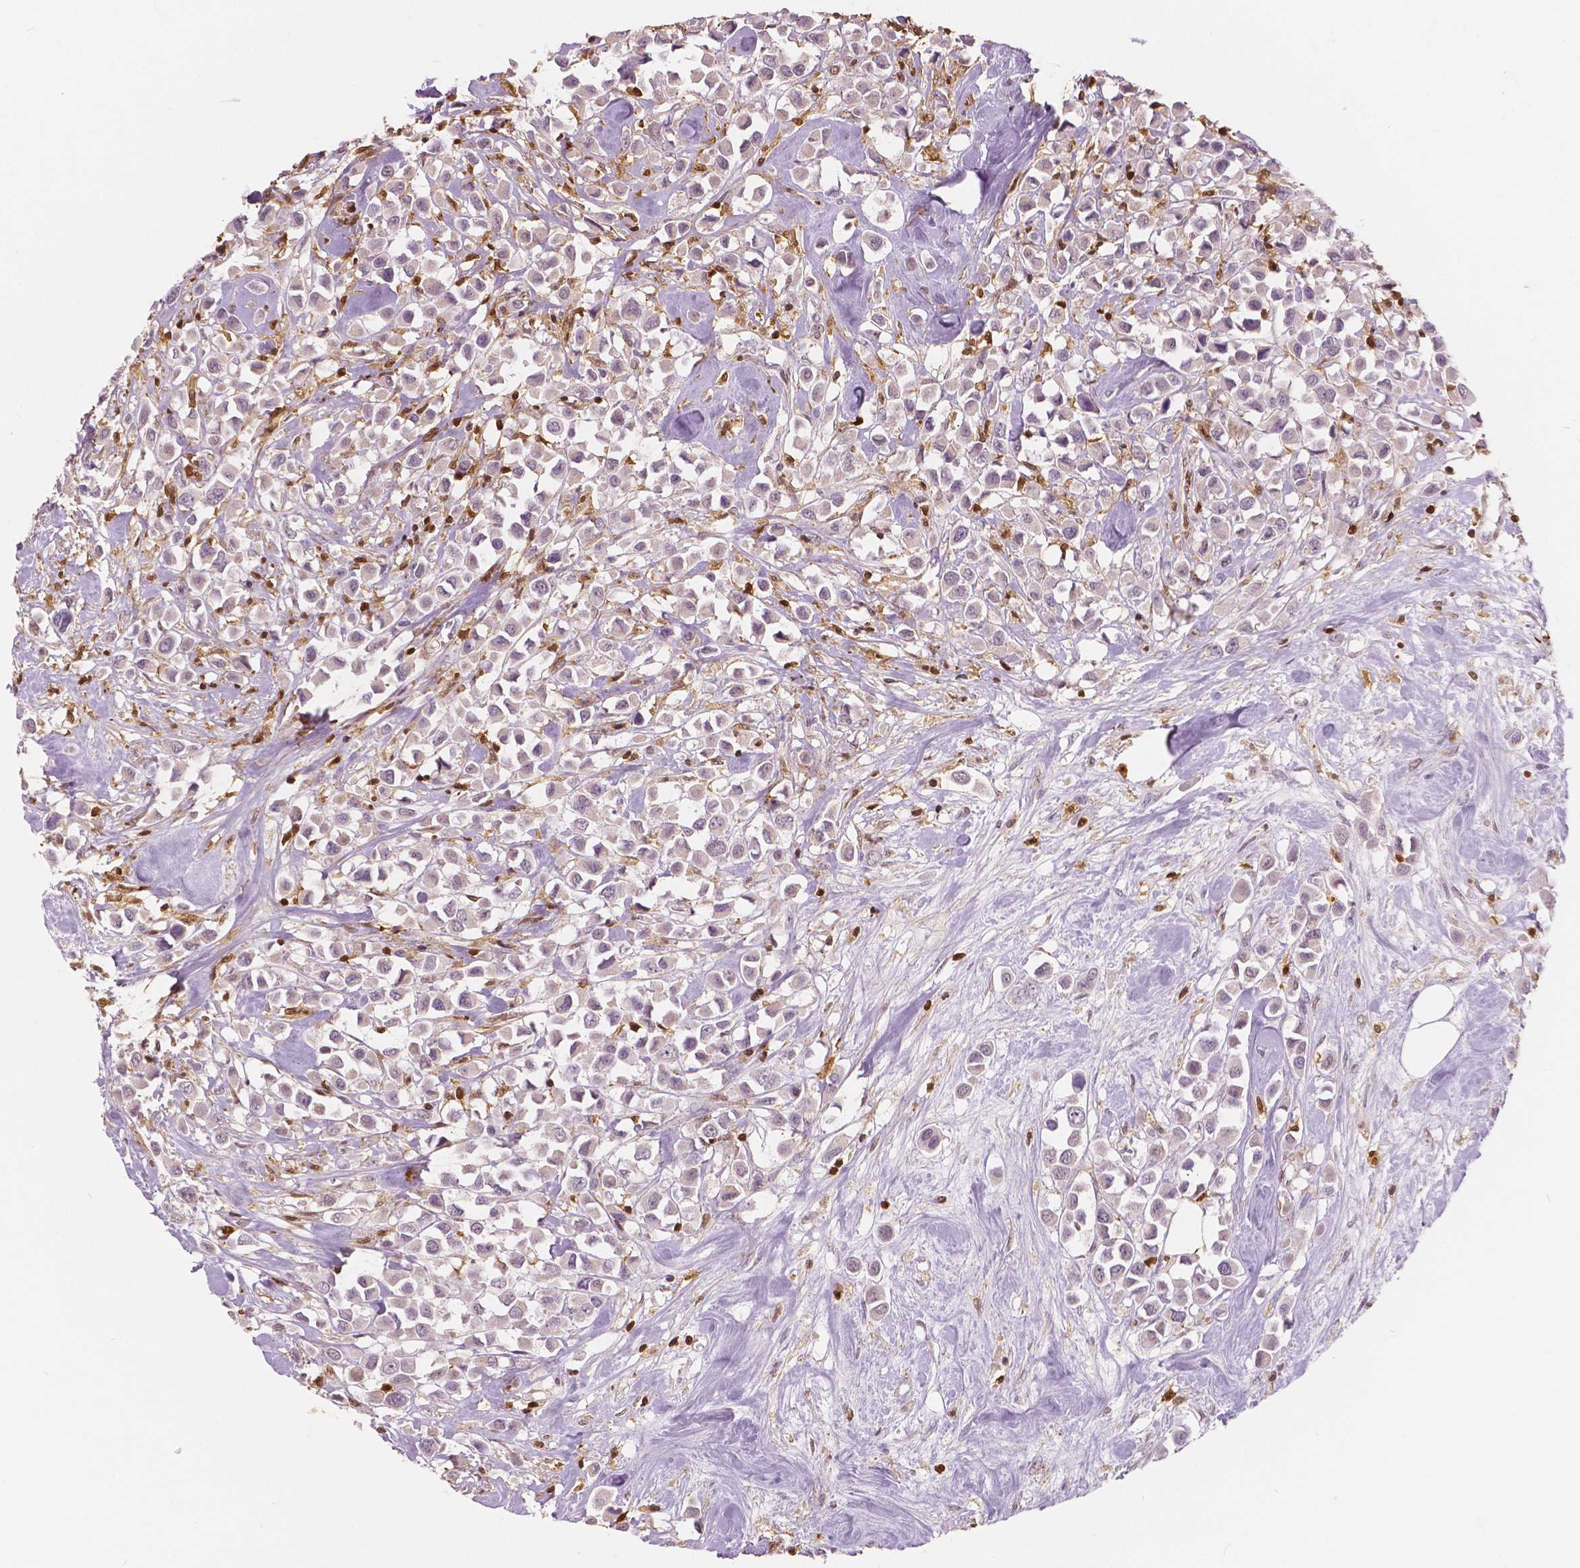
{"staining": {"intensity": "negative", "quantity": "none", "location": "none"}, "tissue": "breast cancer", "cell_type": "Tumor cells", "image_type": "cancer", "snomed": [{"axis": "morphology", "description": "Duct carcinoma"}, {"axis": "topography", "description": "Breast"}], "caption": "This histopathology image is of breast cancer (intraductal carcinoma) stained with immunohistochemistry to label a protein in brown with the nuclei are counter-stained blue. There is no positivity in tumor cells.", "gene": "S100A4", "patient": {"sex": "female", "age": 61}}